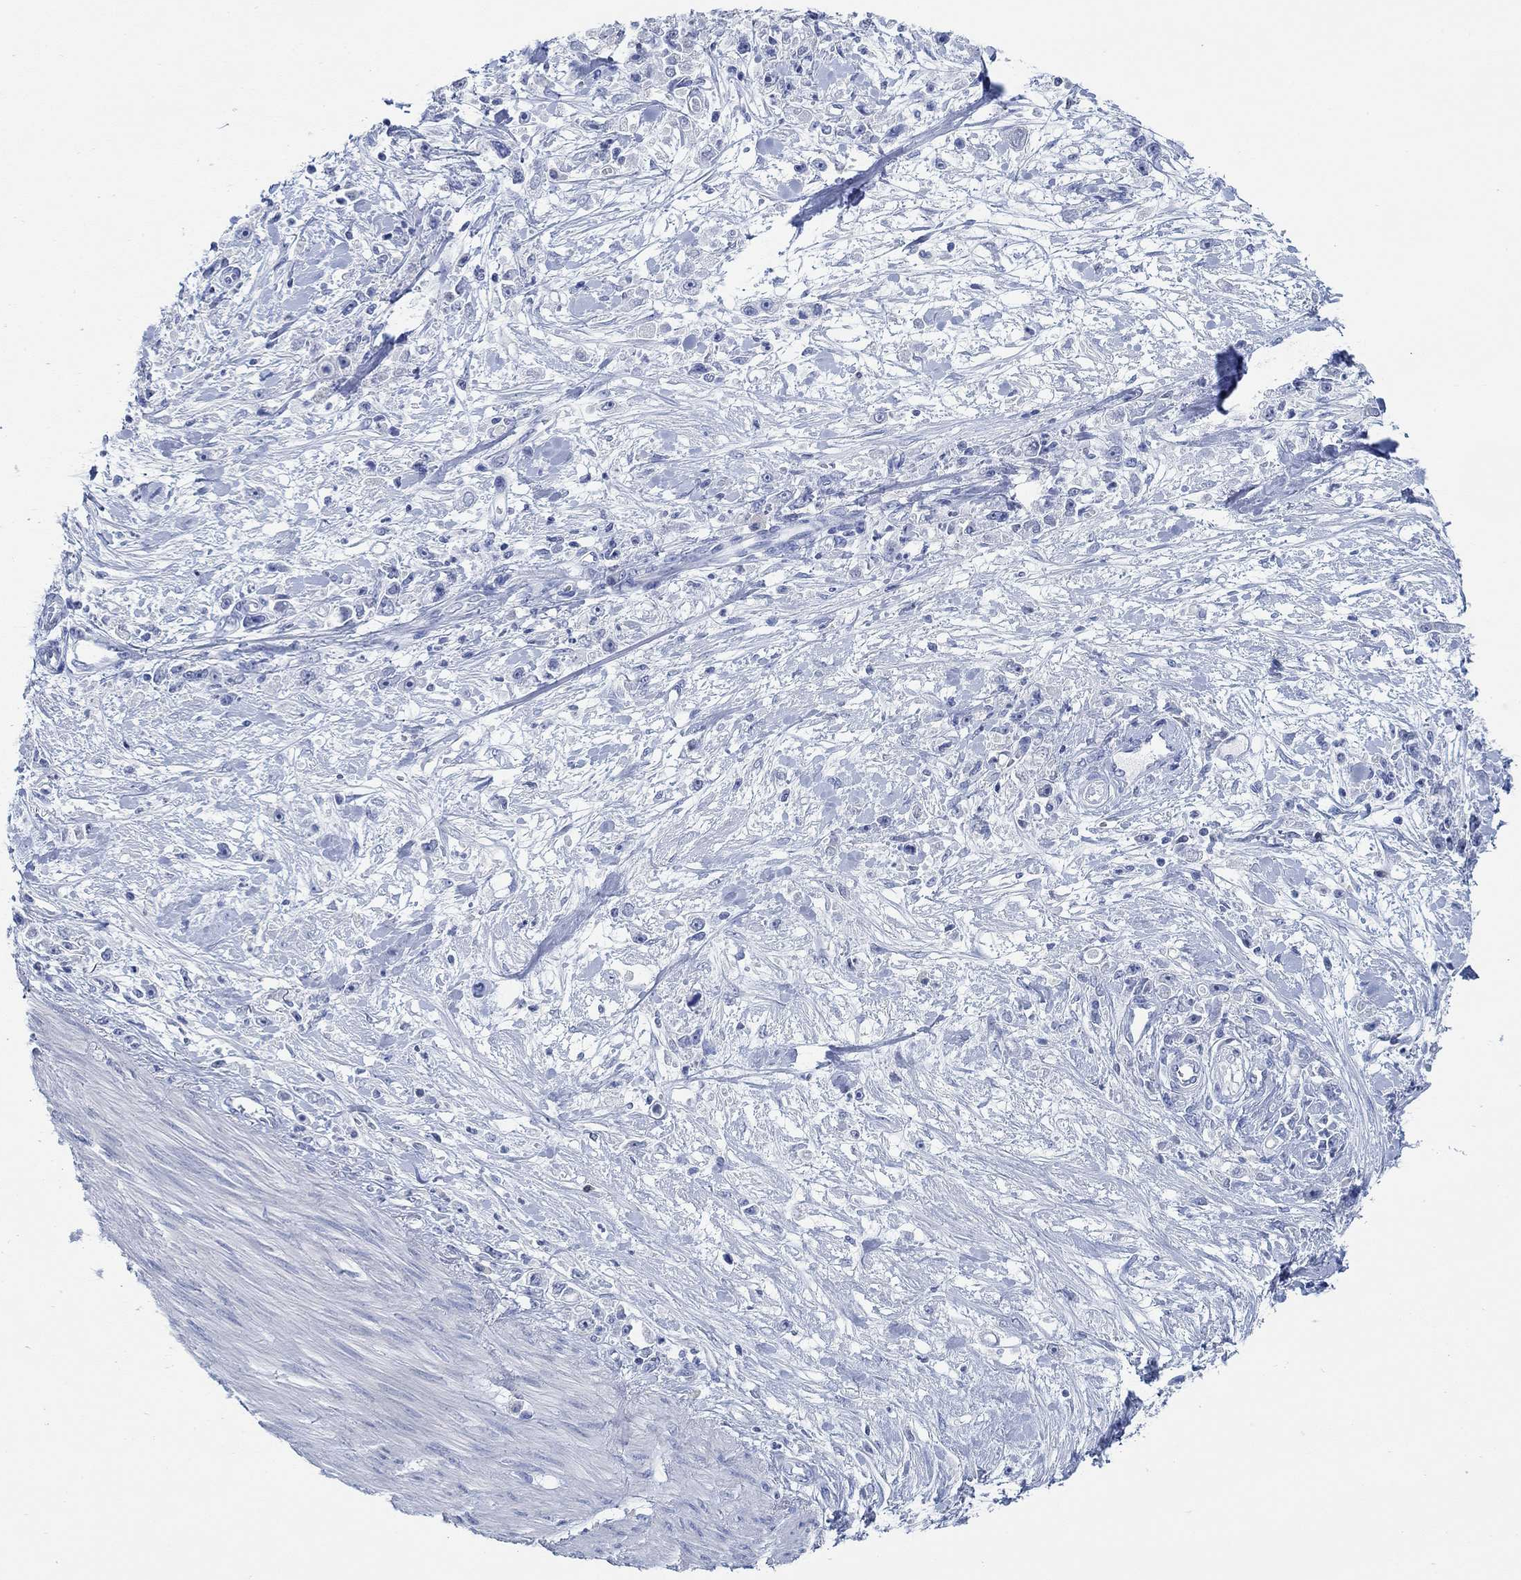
{"staining": {"intensity": "negative", "quantity": "none", "location": "none"}, "tissue": "stomach cancer", "cell_type": "Tumor cells", "image_type": "cancer", "snomed": [{"axis": "morphology", "description": "Adenocarcinoma, NOS"}, {"axis": "topography", "description": "Stomach"}], "caption": "There is no significant positivity in tumor cells of stomach adenocarcinoma.", "gene": "PPP1R17", "patient": {"sex": "female", "age": 59}}